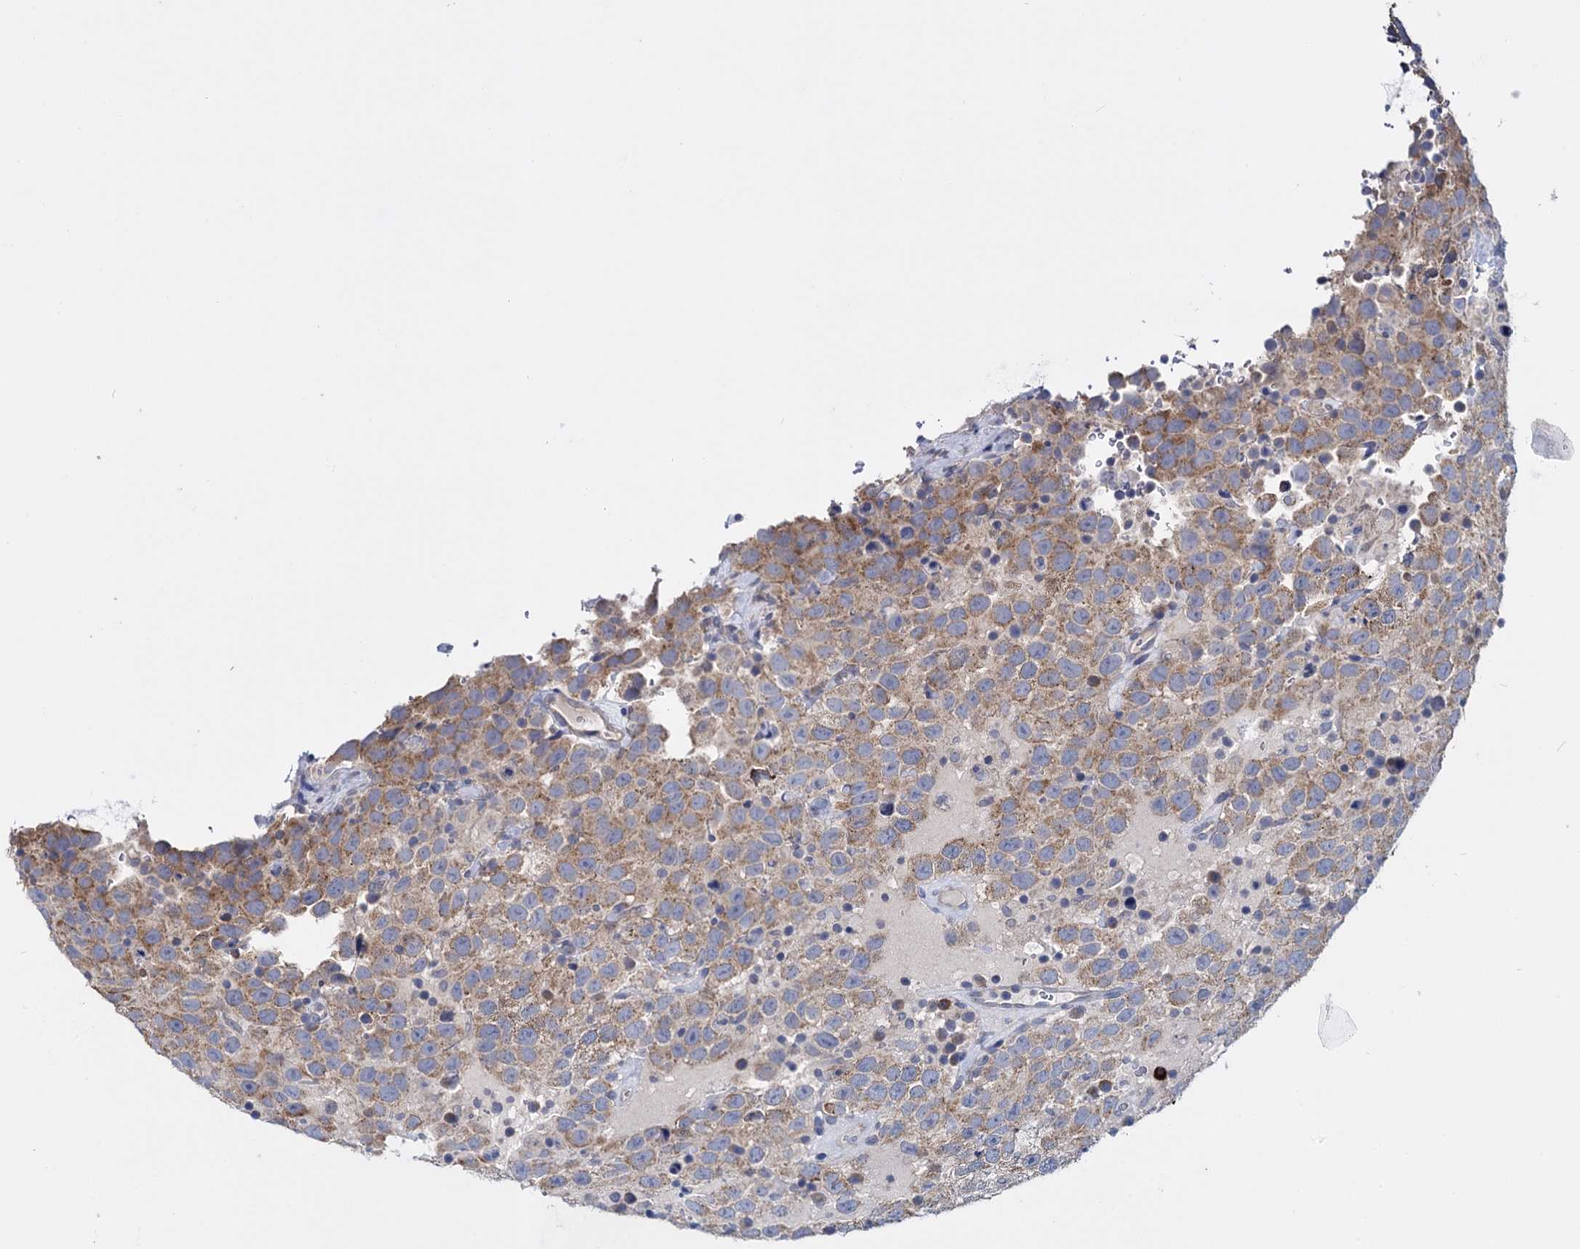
{"staining": {"intensity": "moderate", "quantity": ">75%", "location": "cytoplasmic/membranous"}, "tissue": "testis cancer", "cell_type": "Tumor cells", "image_type": "cancer", "snomed": [{"axis": "morphology", "description": "Seminoma, NOS"}, {"axis": "topography", "description": "Testis"}], "caption": "Protein staining displays moderate cytoplasmic/membranous expression in about >75% of tumor cells in testis cancer (seminoma).", "gene": "GSTM2", "patient": {"sex": "male", "age": 41}}